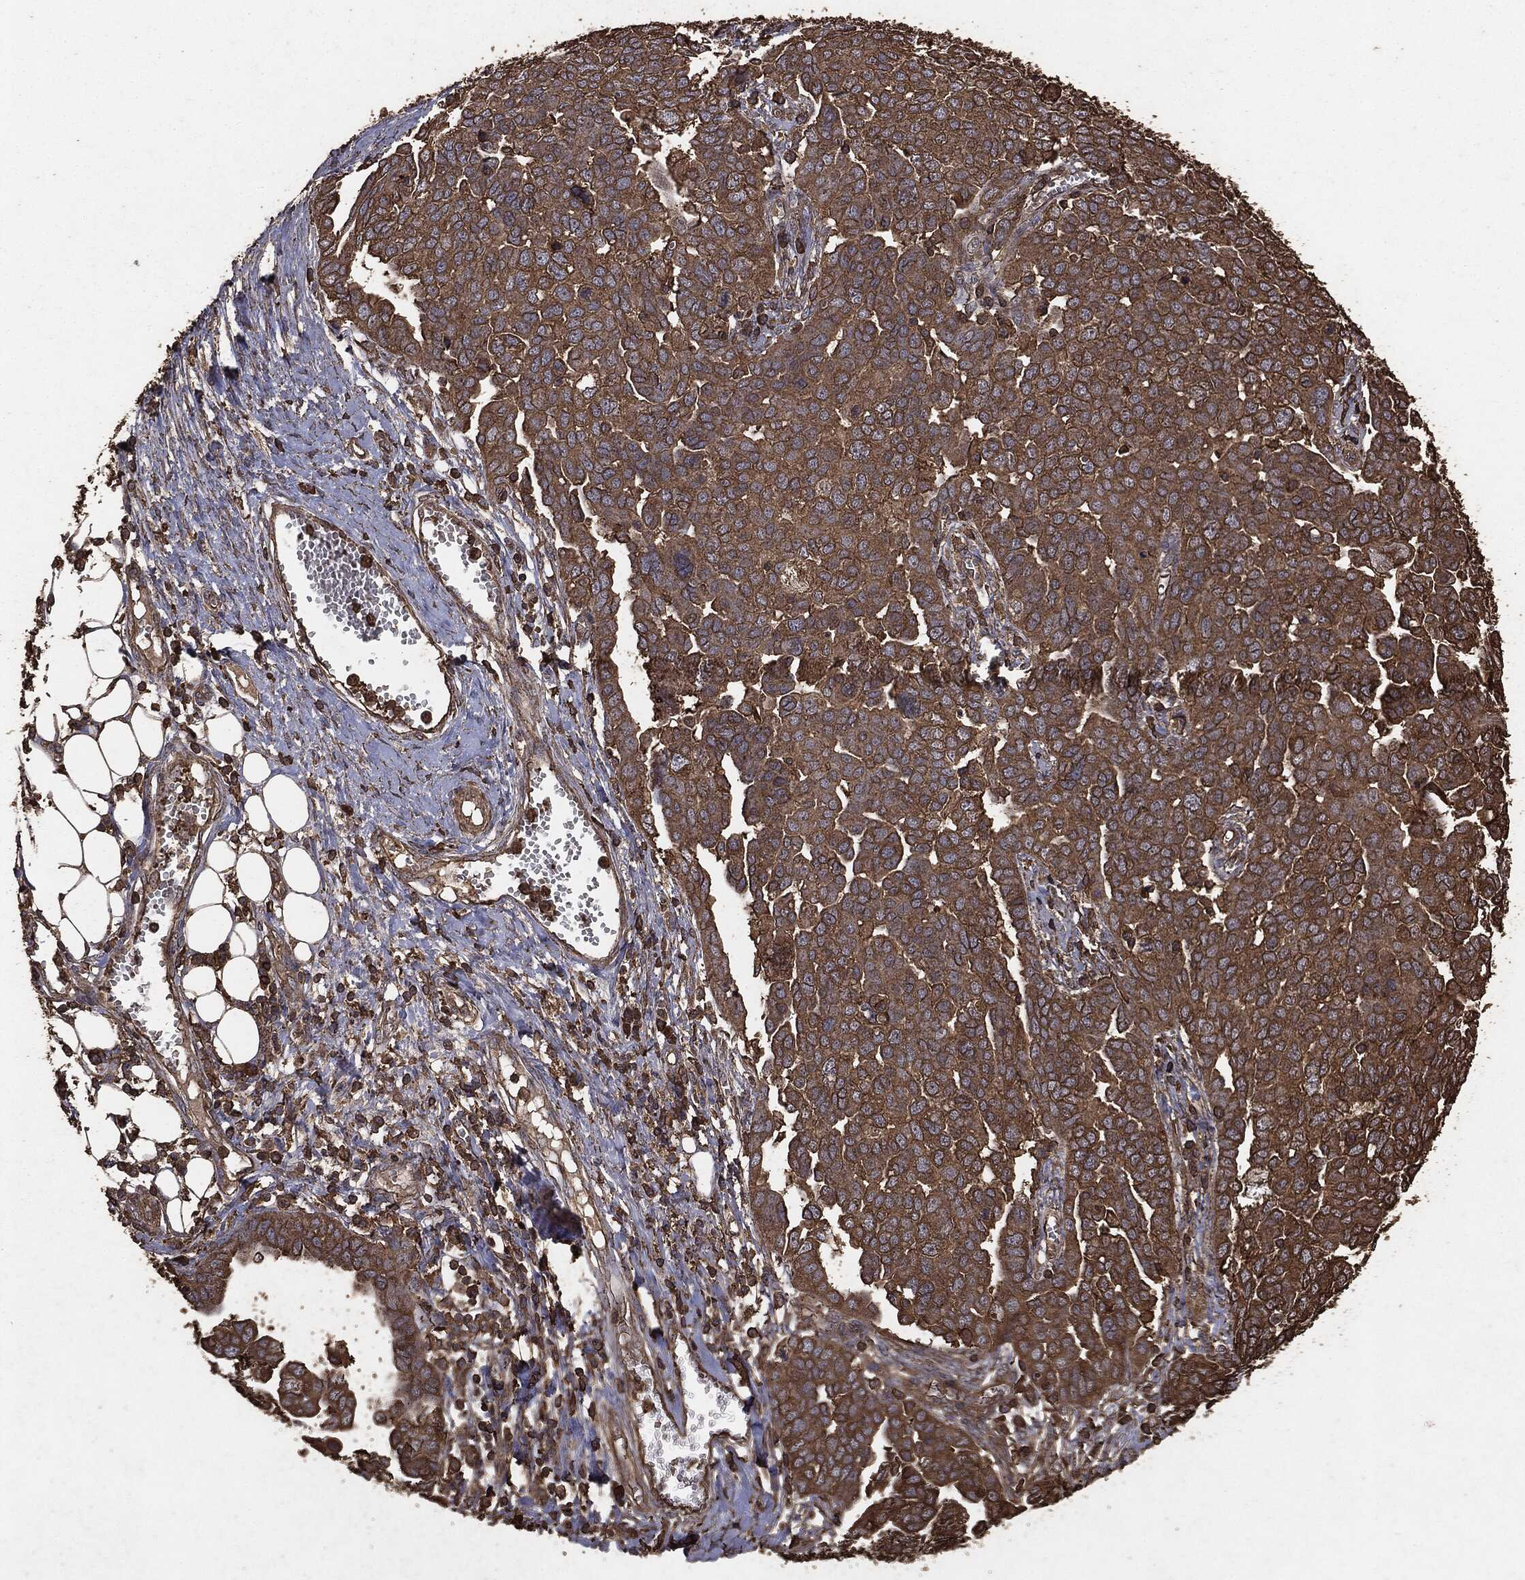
{"staining": {"intensity": "moderate", "quantity": ">75%", "location": "cytoplasmic/membranous"}, "tissue": "ovarian cancer", "cell_type": "Tumor cells", "image_type": "cancer", "snomed": [{"axis": "morphology", "description": "Cystadenocarcinoma, serous, NOS"}, {"axis": "topography", "description": "Ovary"}], "caption": "The immunohistochemical stain highlights moderate cytoplasmic/membranous expression in tumor cells of ovarian cancer (serous cystadenocarcinoma) tissue. Using DAB (3,3'-diaminobenzidine) (brown) and hematoxylin (blue) stains, captured at high magnification using brightfield microscopy.", "gene": "MTOR", "patient": {"sex": "female", "age": 59}}